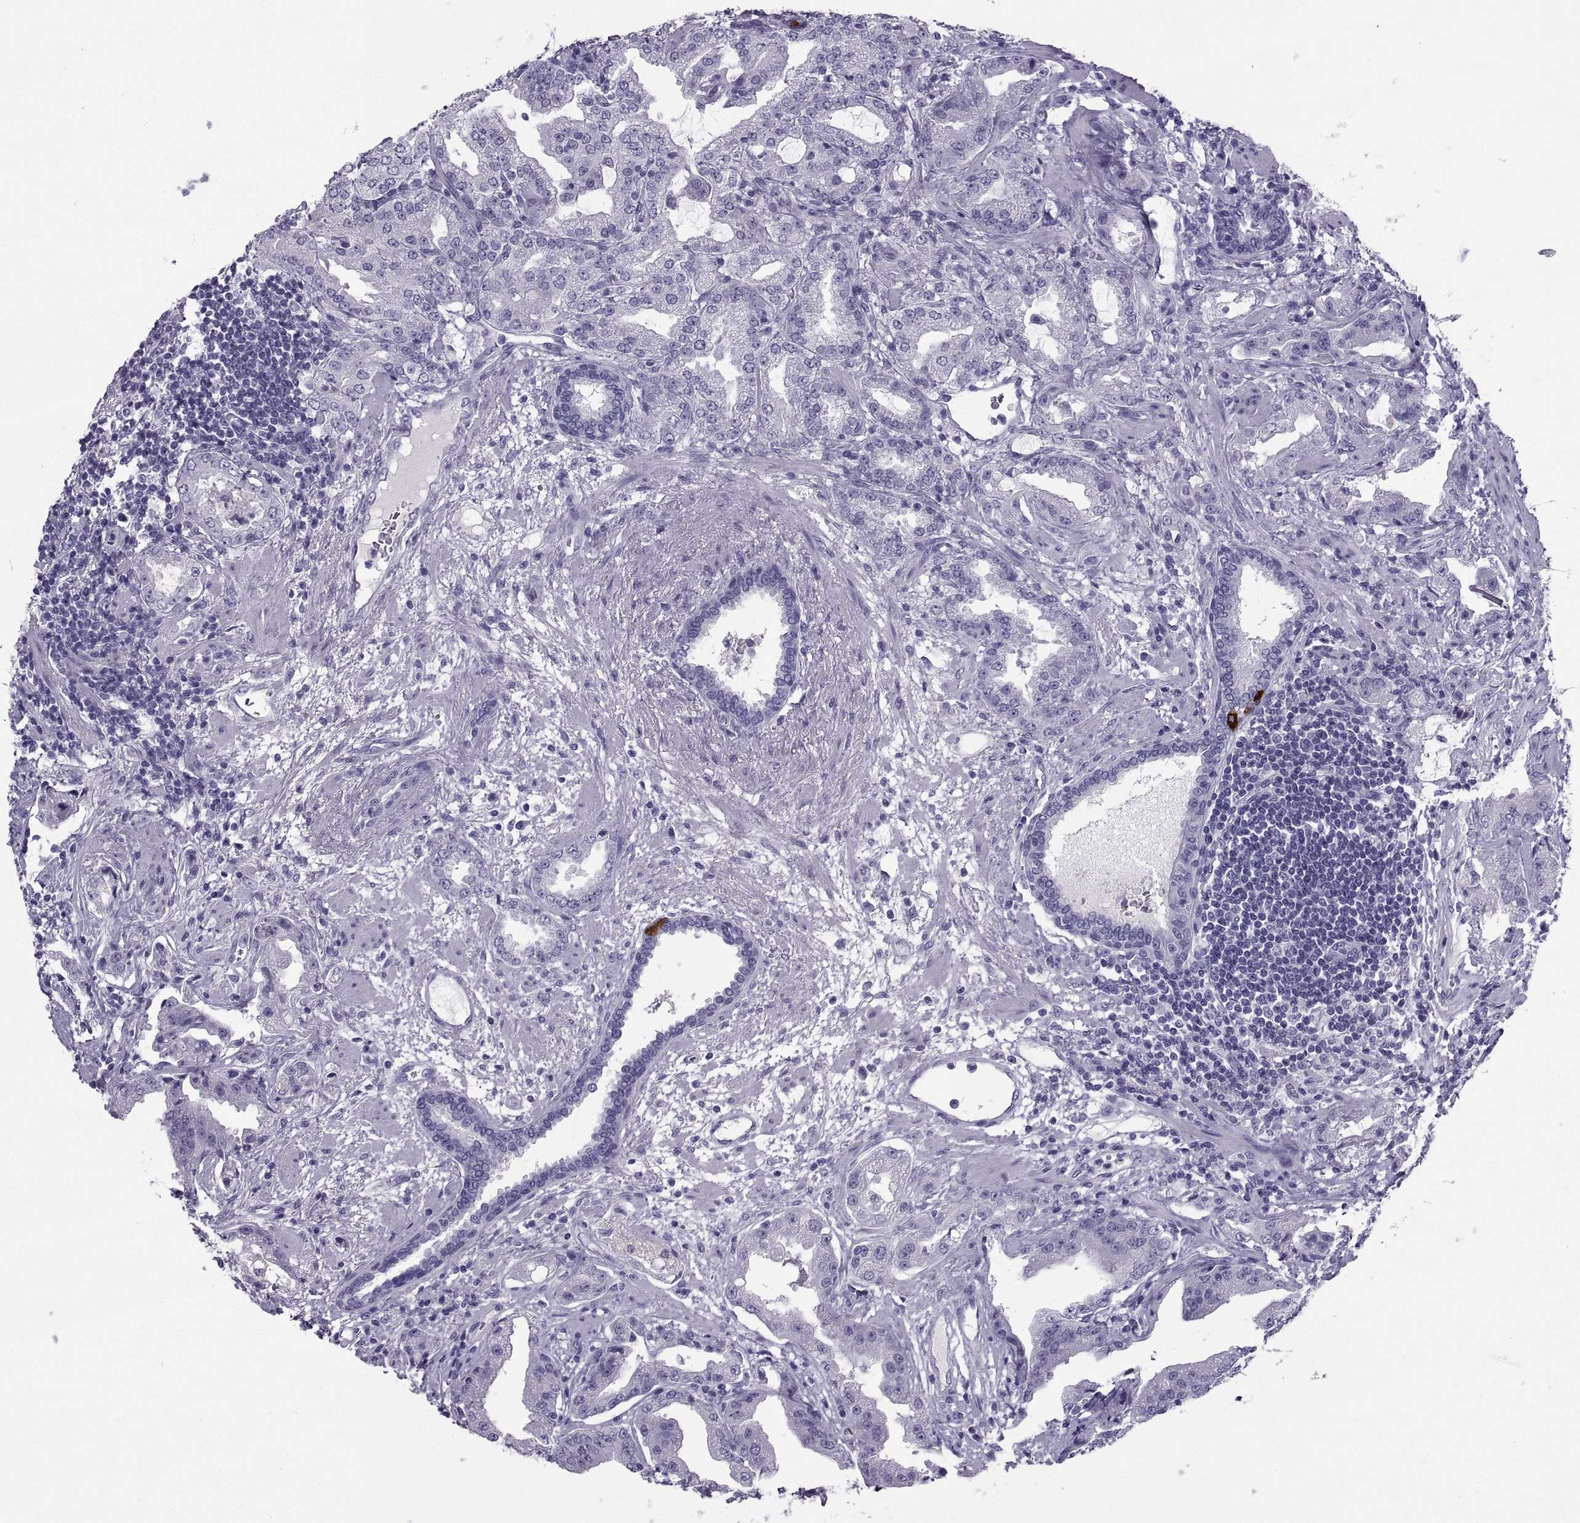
{"staining": {"intensity": "negative", "quantity": "none", "location": "none"}, "tissue": "prostate cancer", "cell_type": "Tumor cells", "image_type": "cancer", "snomed": [{"axis": "morphology", "description": "Adenocarcinoma, Low grade"}, {"axis": "topography", "description": "Prostate"}], "caption": "A high-resolution micrograph shows immunohistochemistry (IHC) staining of prostate cancer, which exhibits no significant expression in tumor cells.", "gene": "PCSK1N", "patient": {"sex": "male", "age": 62}}